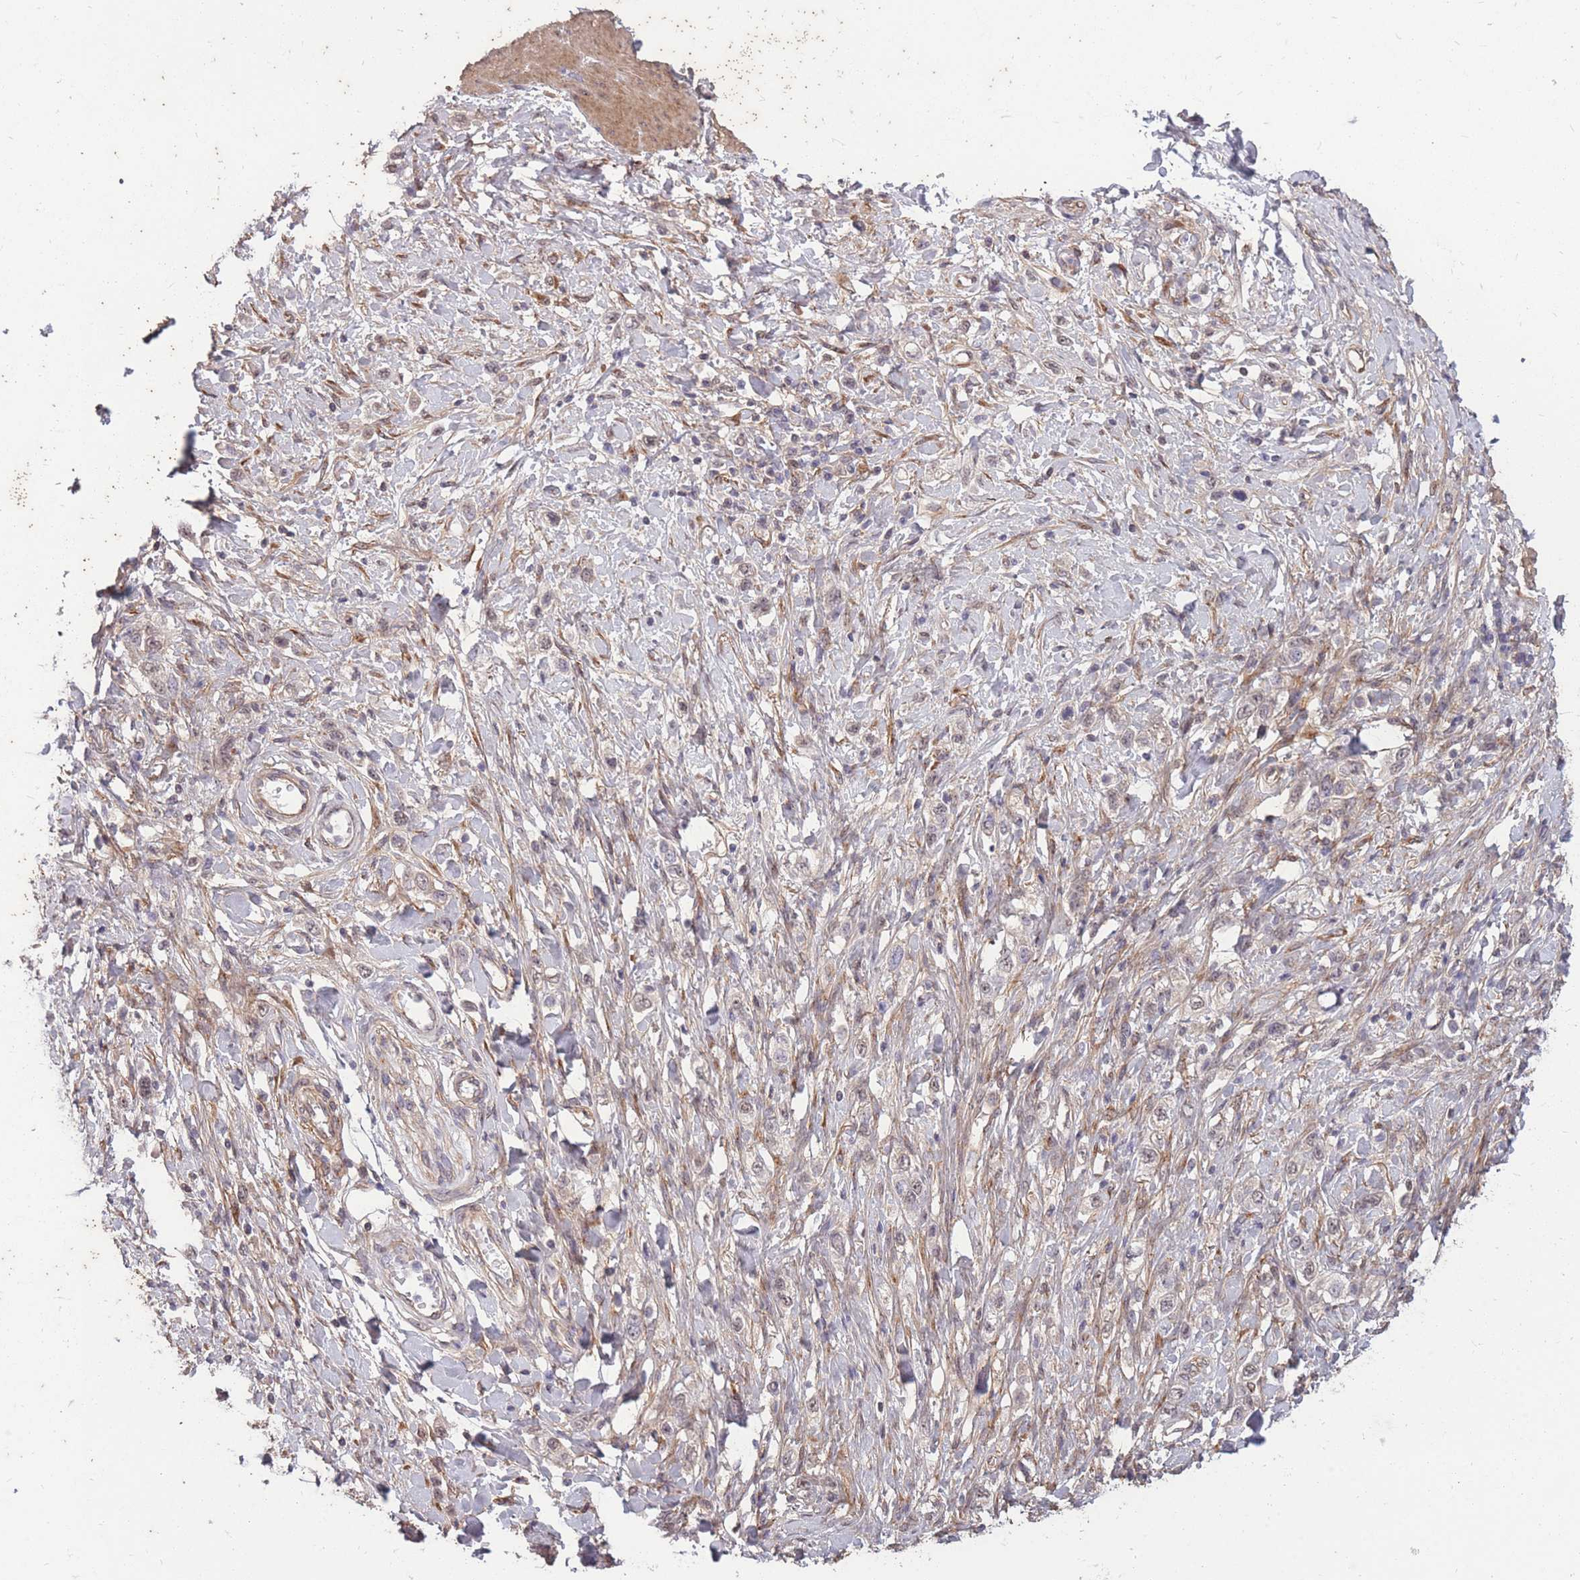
{"staining": {"intensity": "negative", "quantity": "none", "location": "none"}, "tissue": "stomach cancer", "cell_type": "Tumor cells", "image_type": "cancer", "snomed": [{"axis": "morphology", "description": "Adenocarcinoma, NOS"}, {"axis": "topography", "description": "Stomach"}], "caption": "Immunohistochemical staining of human stomach adenocarcinoma exhibits no significant expression in tumor cells. The staining was performed using DAB to visualize the protein expression in brown, while the nuclei were stained in blue with hematoxylin (Magnification: 20x).", "gene": "DYNC1LI2", "patient": {"sex": "female", "age": 65}}